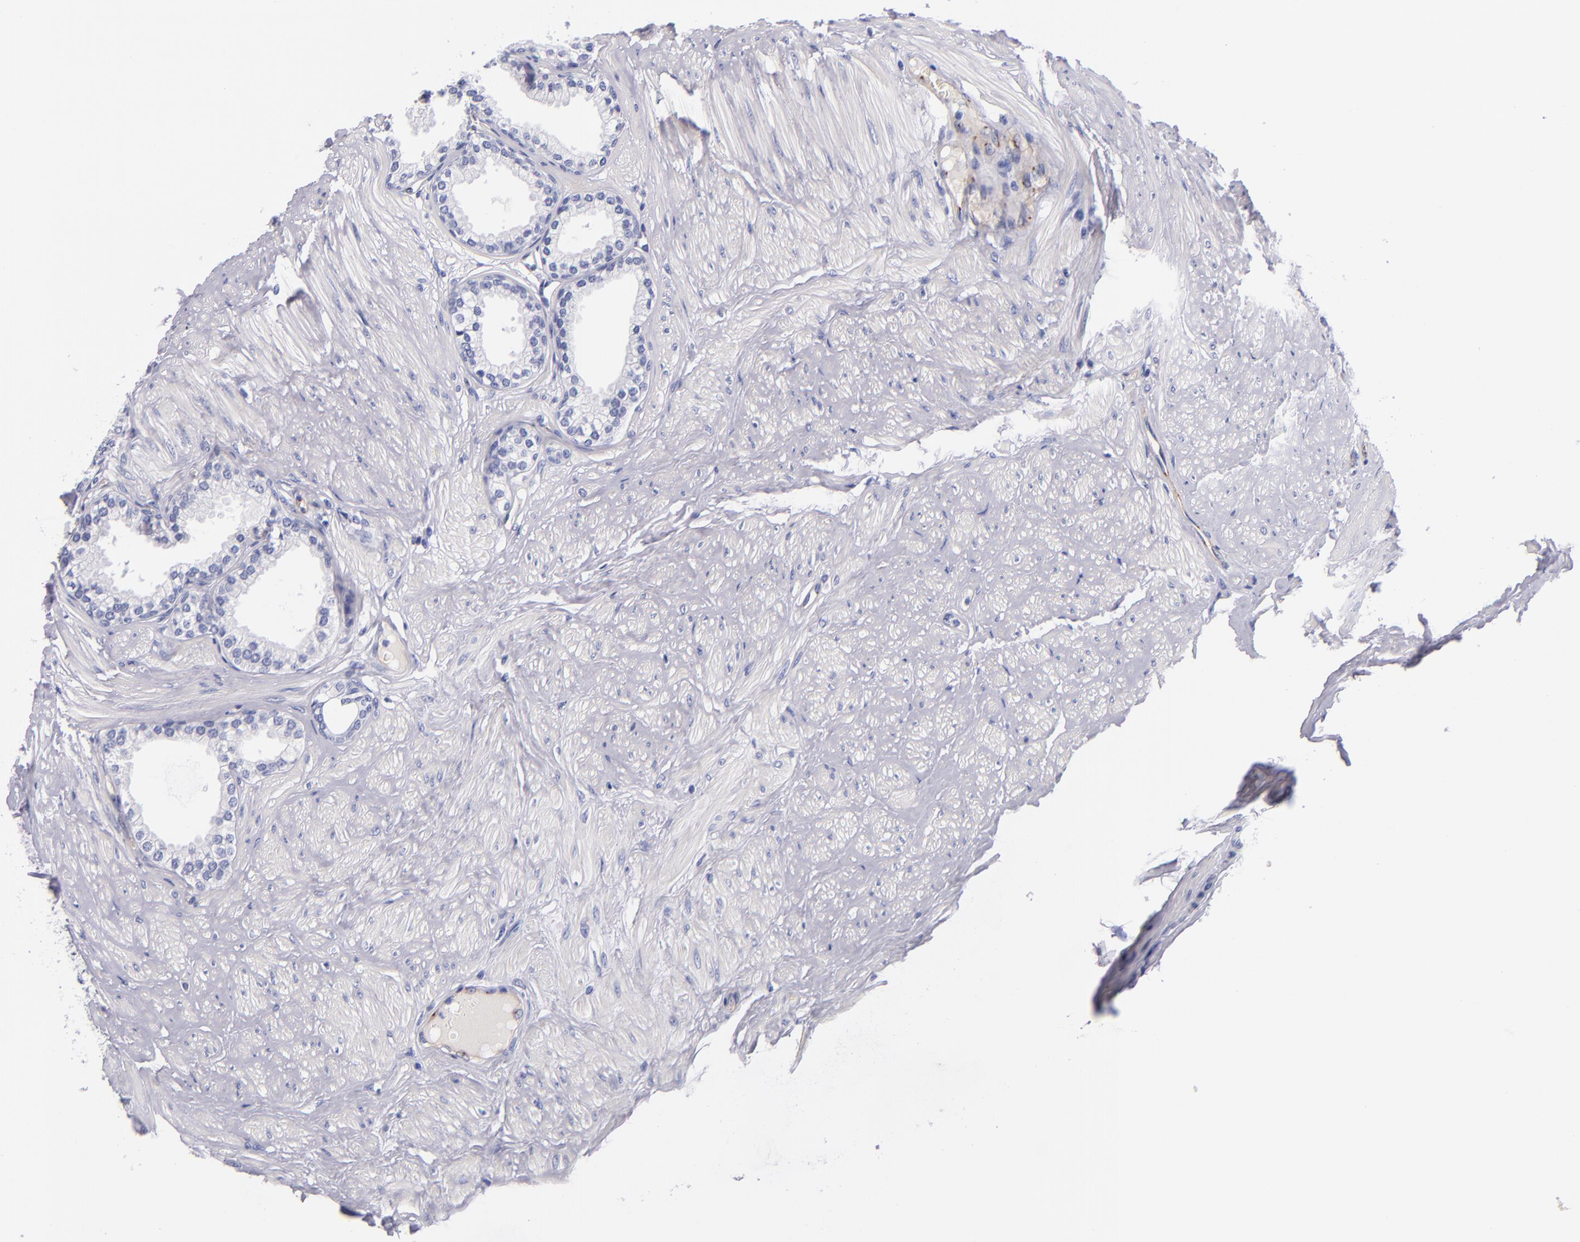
{"staining": {"intensity": "negative", "quantity": "none", "location": "none"}, "tissue": "prostate", "cell_type": "Glandular cells", "image_type": "normal", "snomed": [{"axis": "morphology", "description": "Normal tissue, NOS"}, {"axis": "topography", "description": "Prostate"}], "caption": "A photomicrograph of human prostate is negative for staining in glandular cells. (DAB immunohistochemistry (IHC) visualized using brightfield microscopy, high magnification).", "gene": "NOS3", "patient": {"sex": "male", "age": 64}}